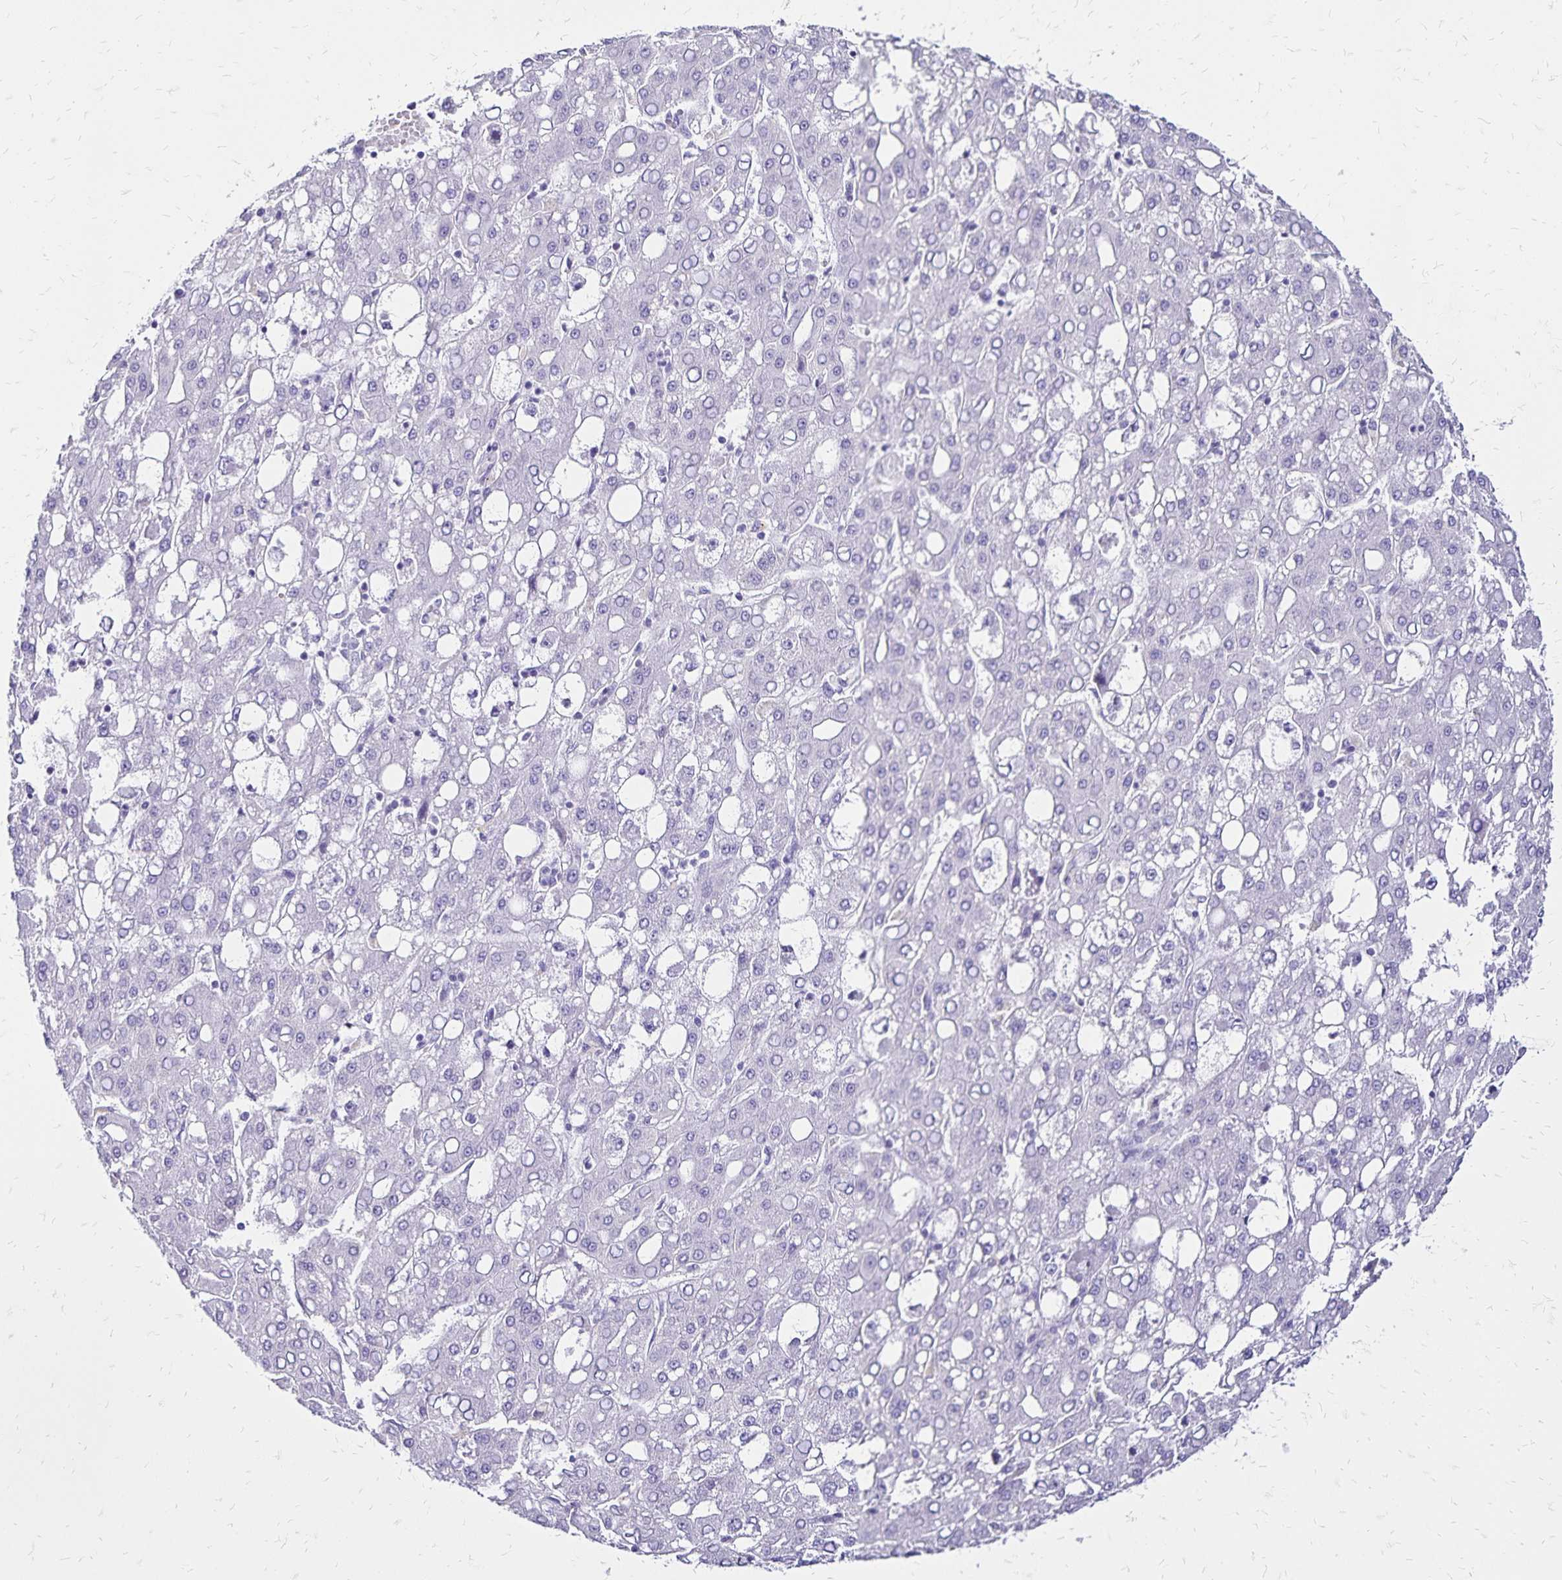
{"staining": {"intensity": "negative", "quantity": "none", "location": "none"}, "tissue": "liver cancer", "cell_type": "Tumor cells", "image_type": "cancer", "snomed": [{"axis": "morphology", "description": "Carcinoma, Hepatocellular, NOS"}, {"axis": "topography", "description": "Liver"}], "caption": "Immunohistochemical staining of human liver cancer displays no significant expression in tumor cells.", "gene": "LIN28B", "patient": {"sex": "male", "age": 65}}